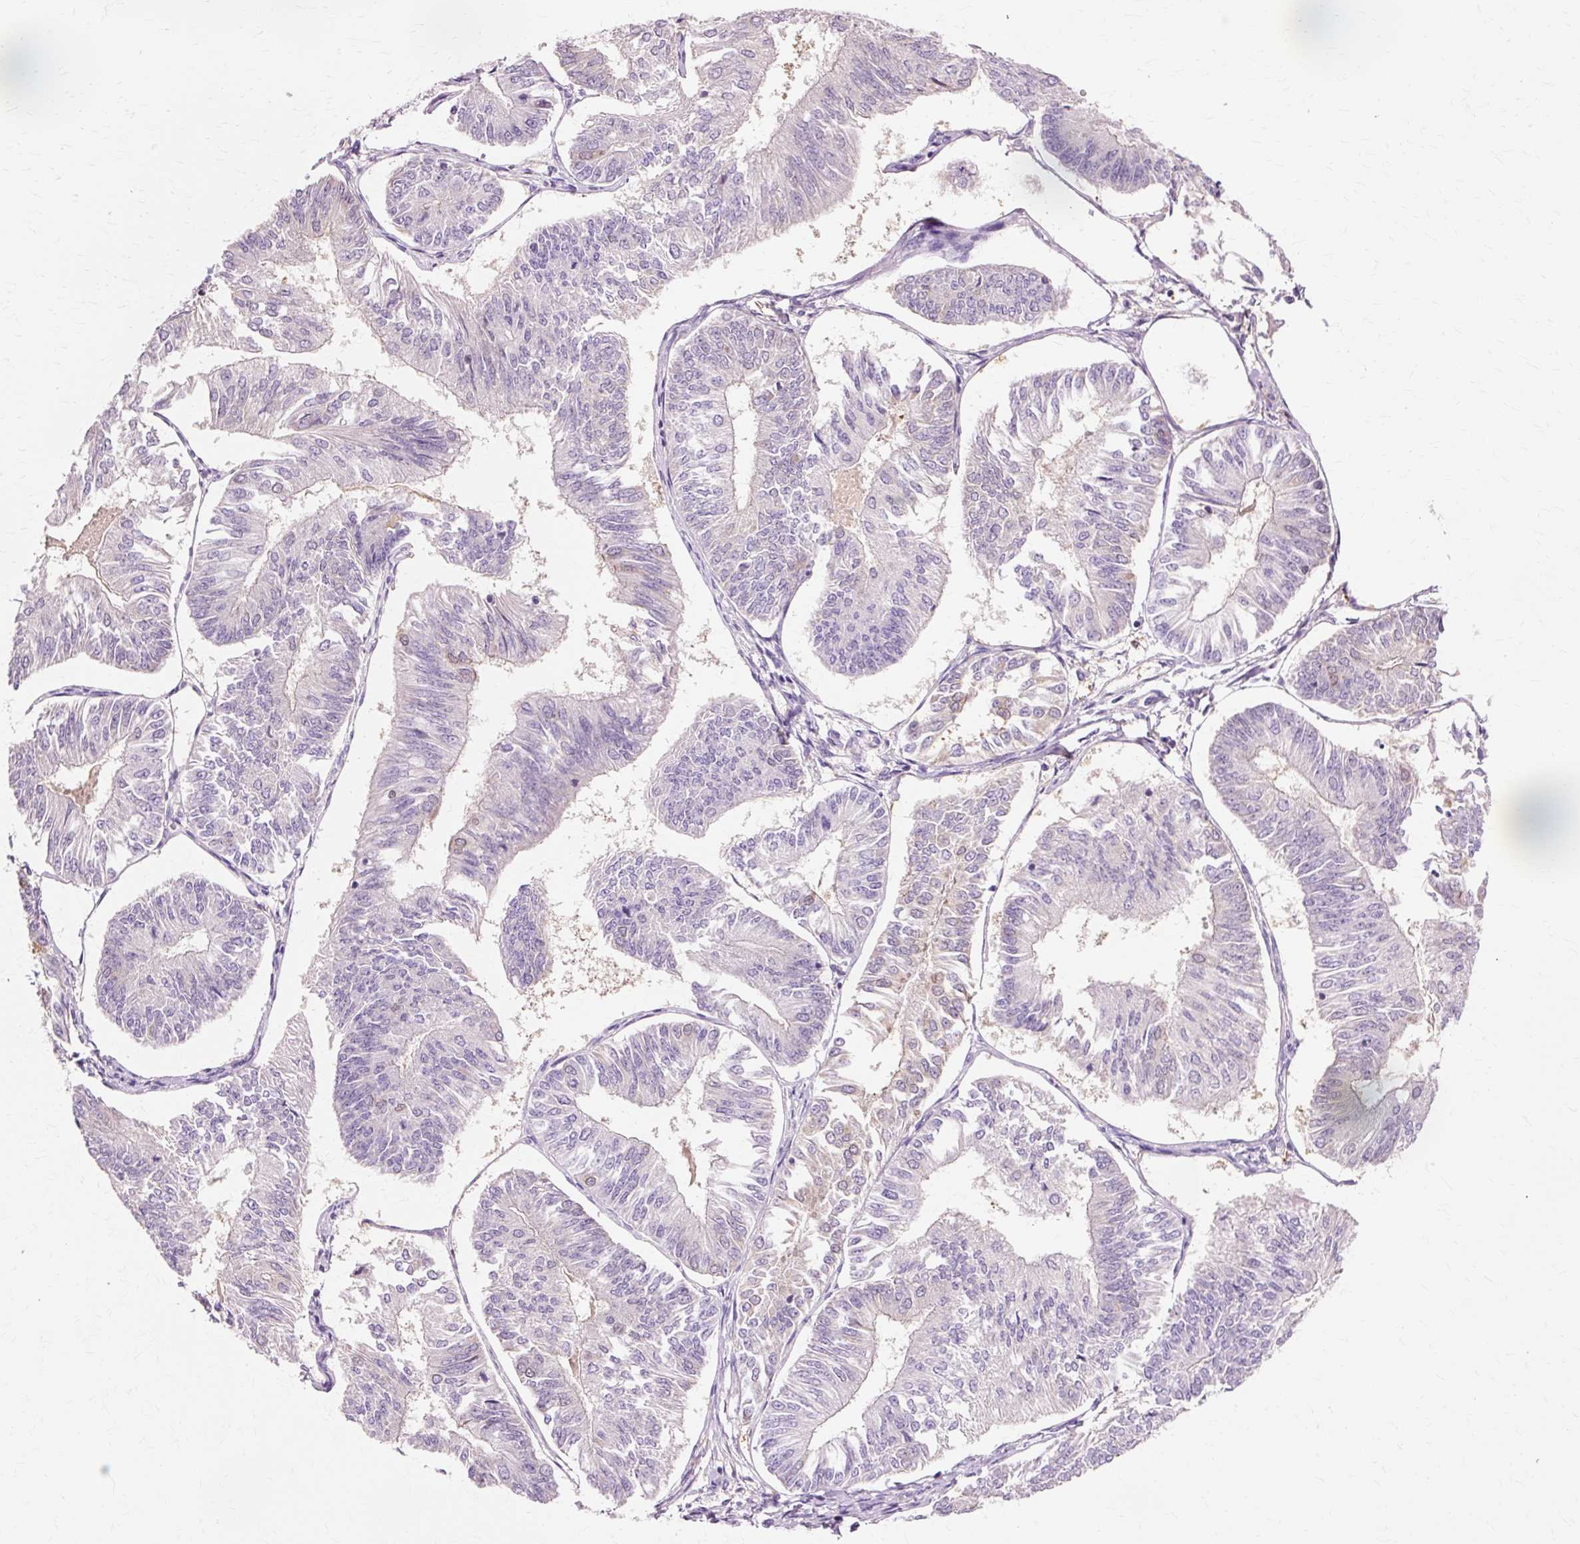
{"staining": {"intensity": "negative", "quantity": "none", "location": "none"}, "tissue": "endometrial cancer", "cell_type": "Tumor cells", "image_type": "cancer", "snomed": [{"axis": "morphology", "description": "Adenocarcinoma, NOS"}, {"axis": "topography", "description": "Endometrium"}], "caption": "Immunohistochemistry (IHC) of human adenocarcinoma (endometrial) reveals no expression in tumor cells.", "gene": "VN1R2", "patient": {"sex": "female", "age": 58}}